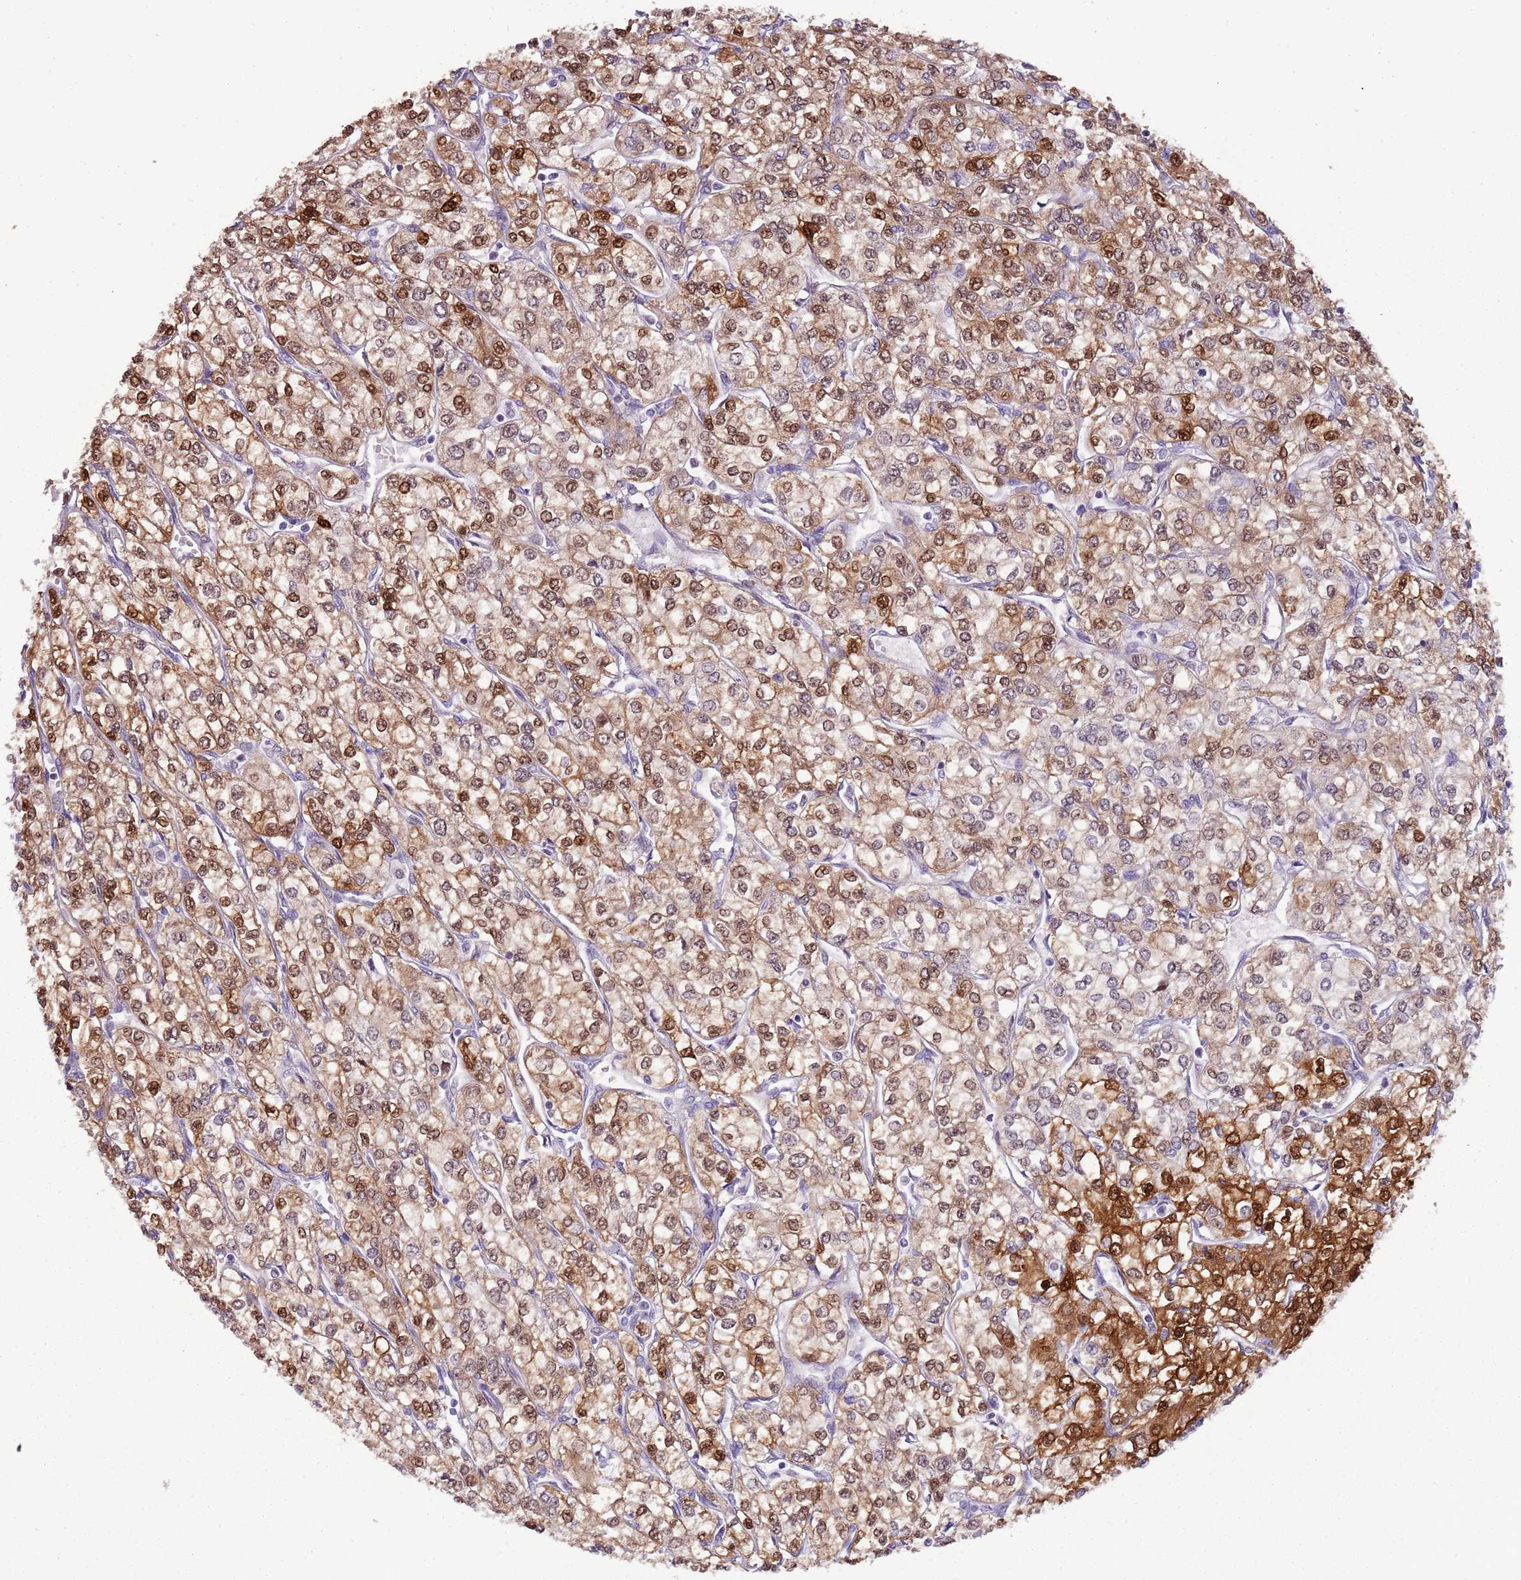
{"staining": {"intensity": "moderate", "quantity": ">75%", "location": "cytoplasmic/membranous,nuclear"}, "tissue": "renal cancer", "cell_type": "Tumor cells", "image_type": "cancer", "snomed": [{"axis": "morphology", "description": "Adenocarcinoma, NOS"}, {"axis": "topography", "description": "Kidney"}], "caption": "Renal cancer stained with a brown dye shows moderate cytoplasmic/membranous and nuclear positive positivity in about >75% of tumor cells.", "gene": "NBPF6", "patient": {"sex": "male", "age": 80}}